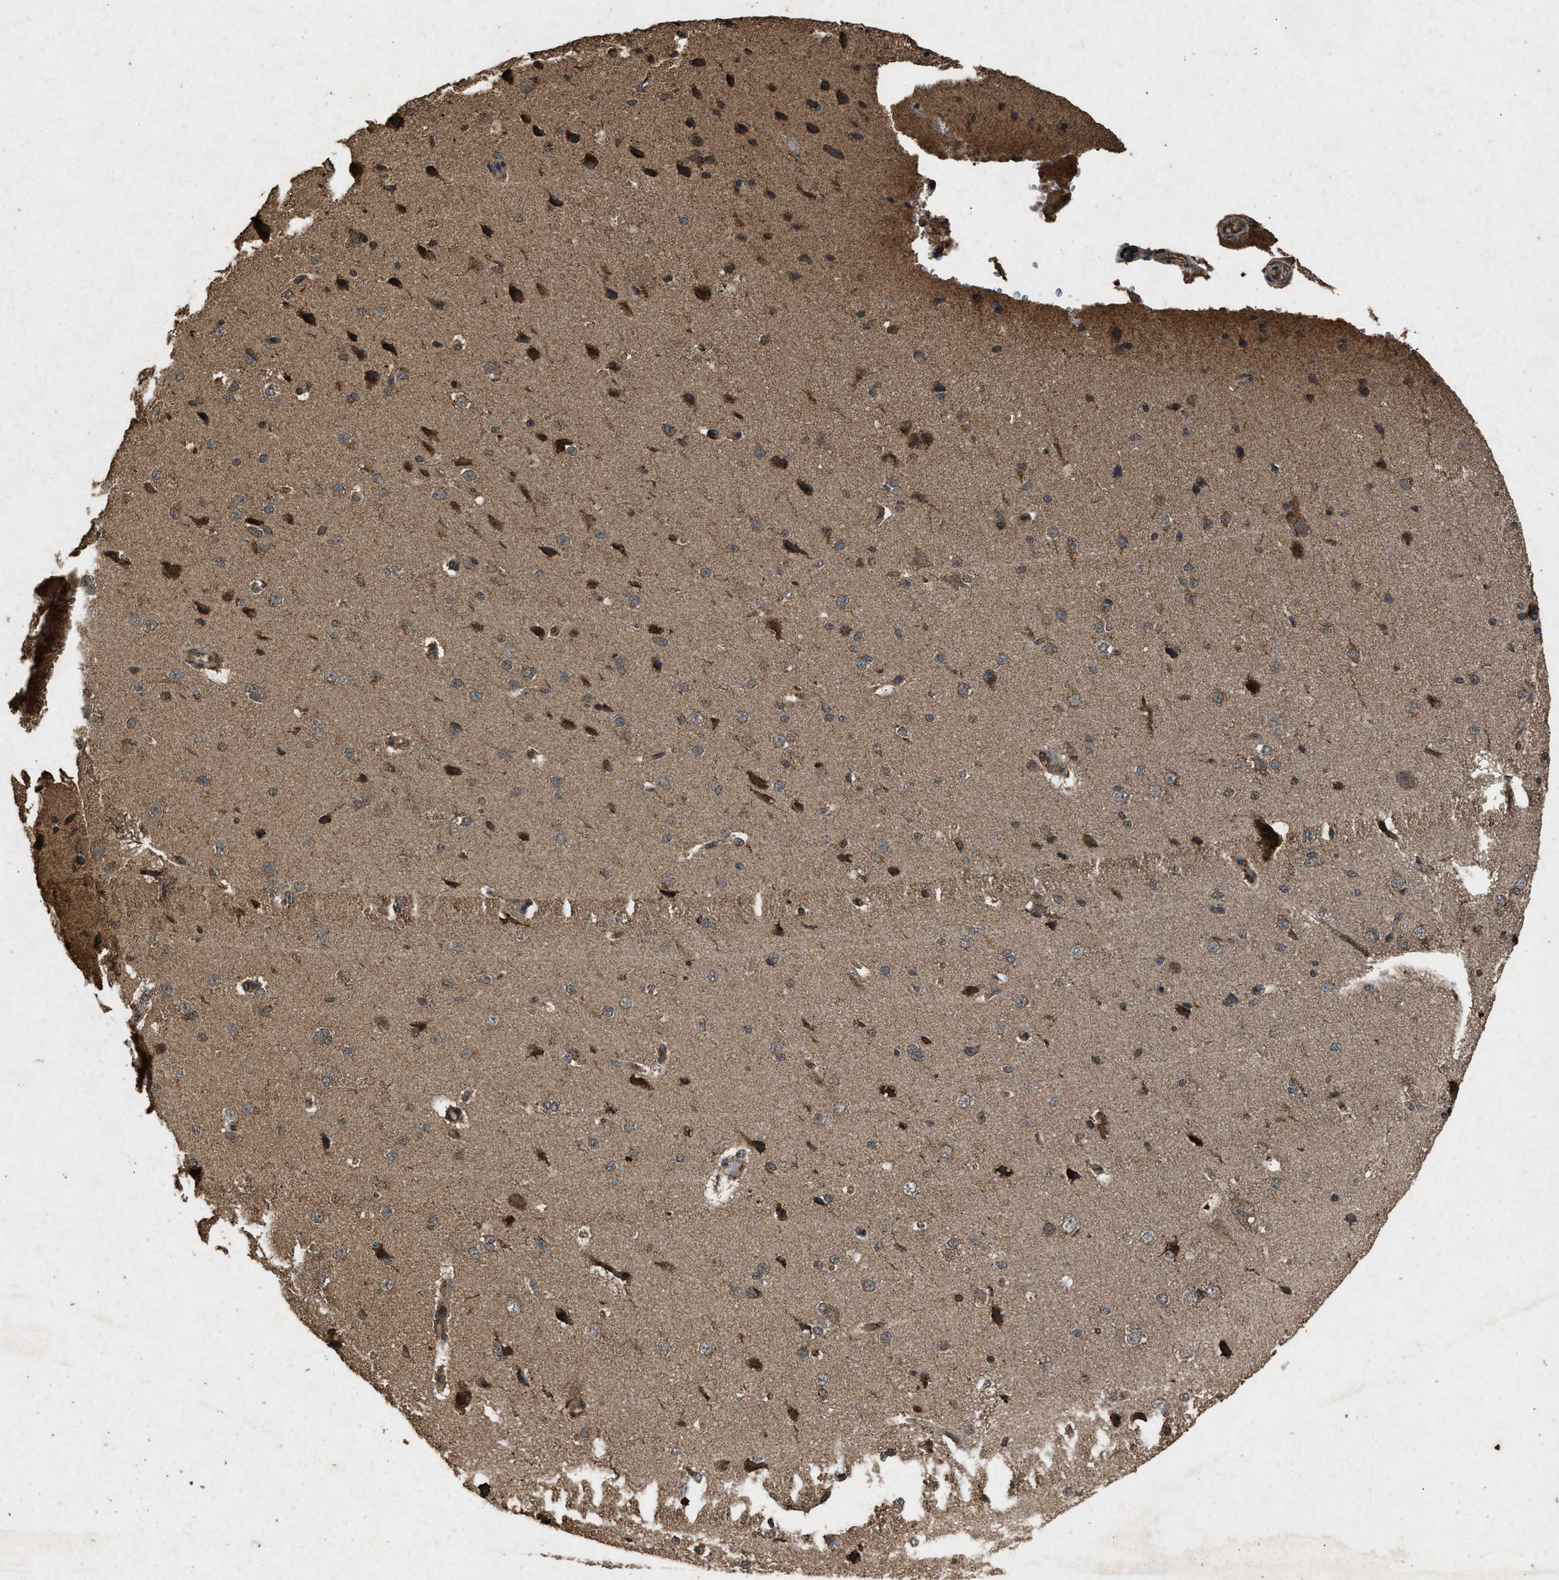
{"staining": {"intensity": "moderate", "quantity": ">75%", "location": "cytoplasmic/membranous"}, "tissue": "cerebral cortex", "cell_type": "Endothelial cells", "image_type": "normal", "snomed": [{"axis": "morphology", "description": "Normal tissue, NOS"}, {"axis": "morphology", "description": "Developmental malformation"}, {"axis": "topography", "description": "Cerebral cortex"}], "caption": "Immunohistochemical staining of benign human cerebral cortex shows medium levels of moderate cytoplasmic/membranous staining in about >75% of endothelial cells. Immunohistochemistry (ihc) stains the protein of interest in brown and the nuclei are stained blue.", "gene": "OAS1", "patient": {"sex": "female", "age": 30}}